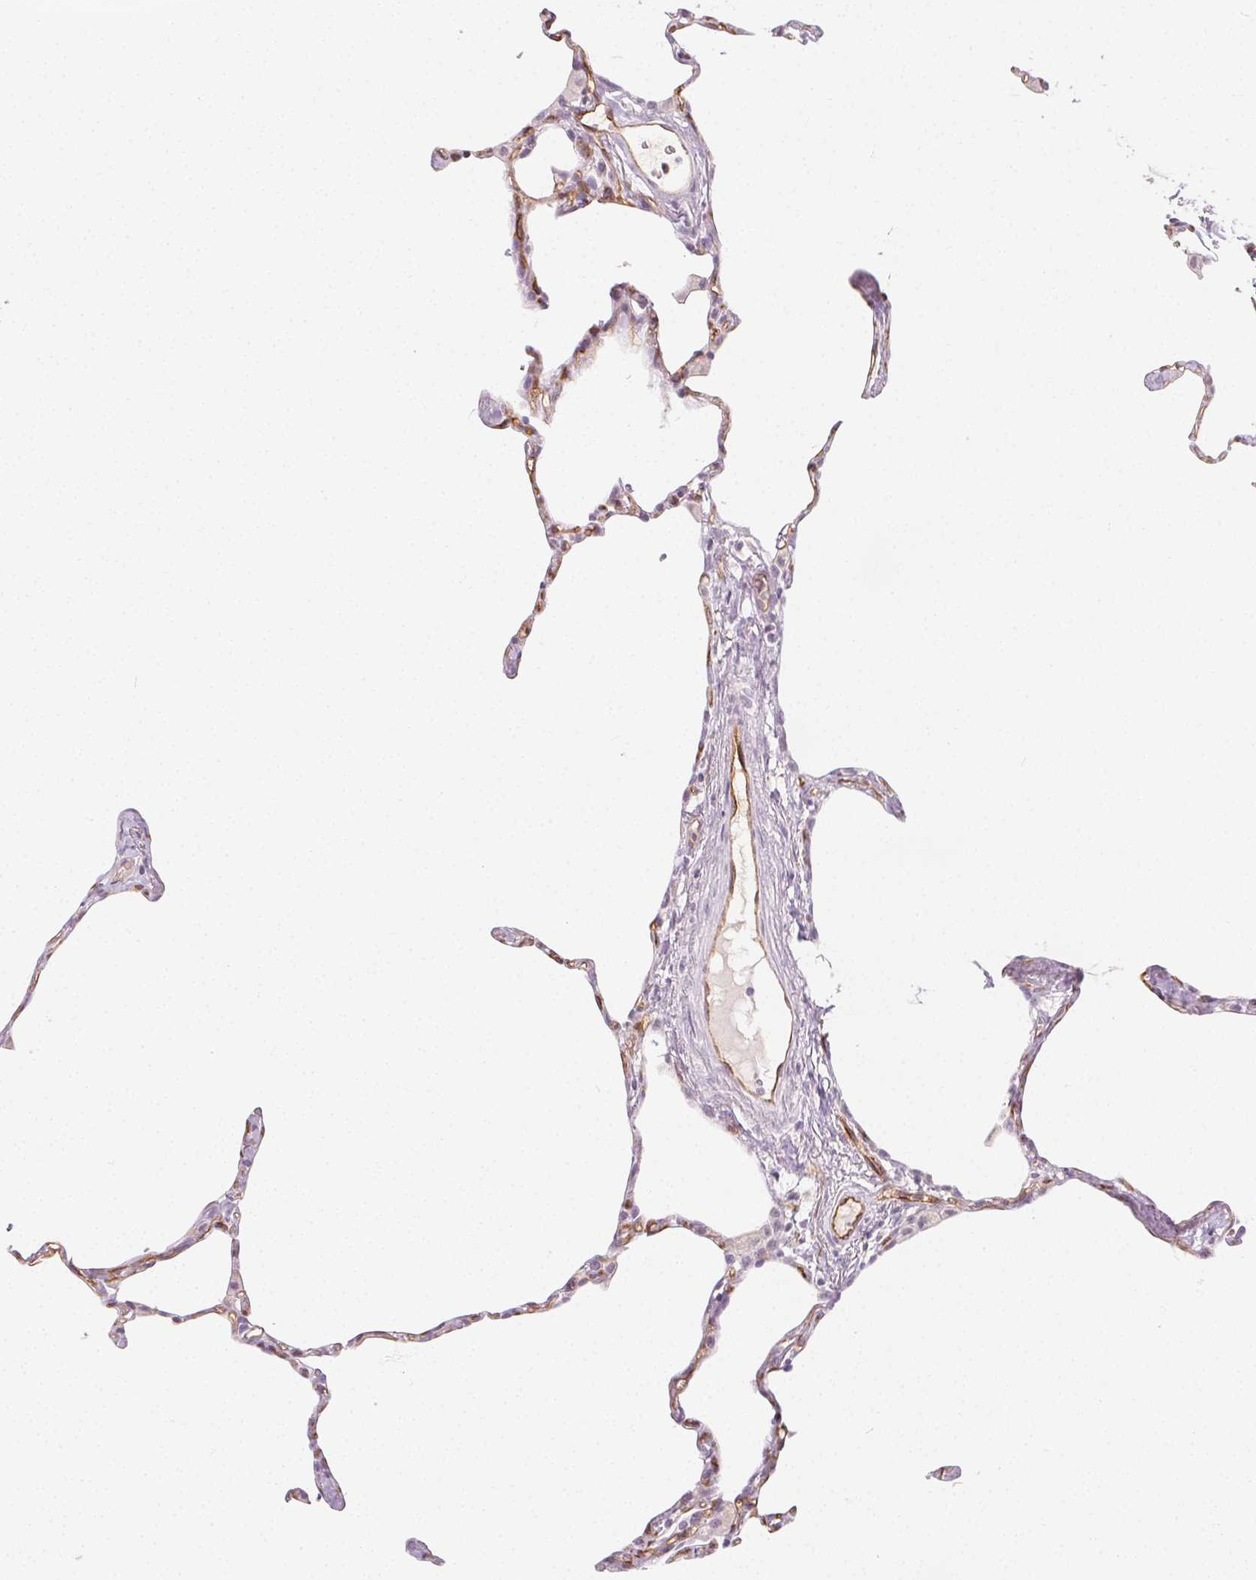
{"staining": {"intensity": "weak", "quantity": "<25%", "location": "cytoplasmic/membranous"}, "tissue": "lung", "cell_type": "Alveolar cells", "image_type": "normal", "snomed": [{"axis": "morphology", "description": "Normal tissue, NOS"}, {"axis": "topography", "description": "Lung"}], "caption": "Immunohistochemistry (IHC) of benign lung demonstrates no positivity in alveolar cells.", "gene": "PODXL", "patient": {"sex": "male", "age": 65}}